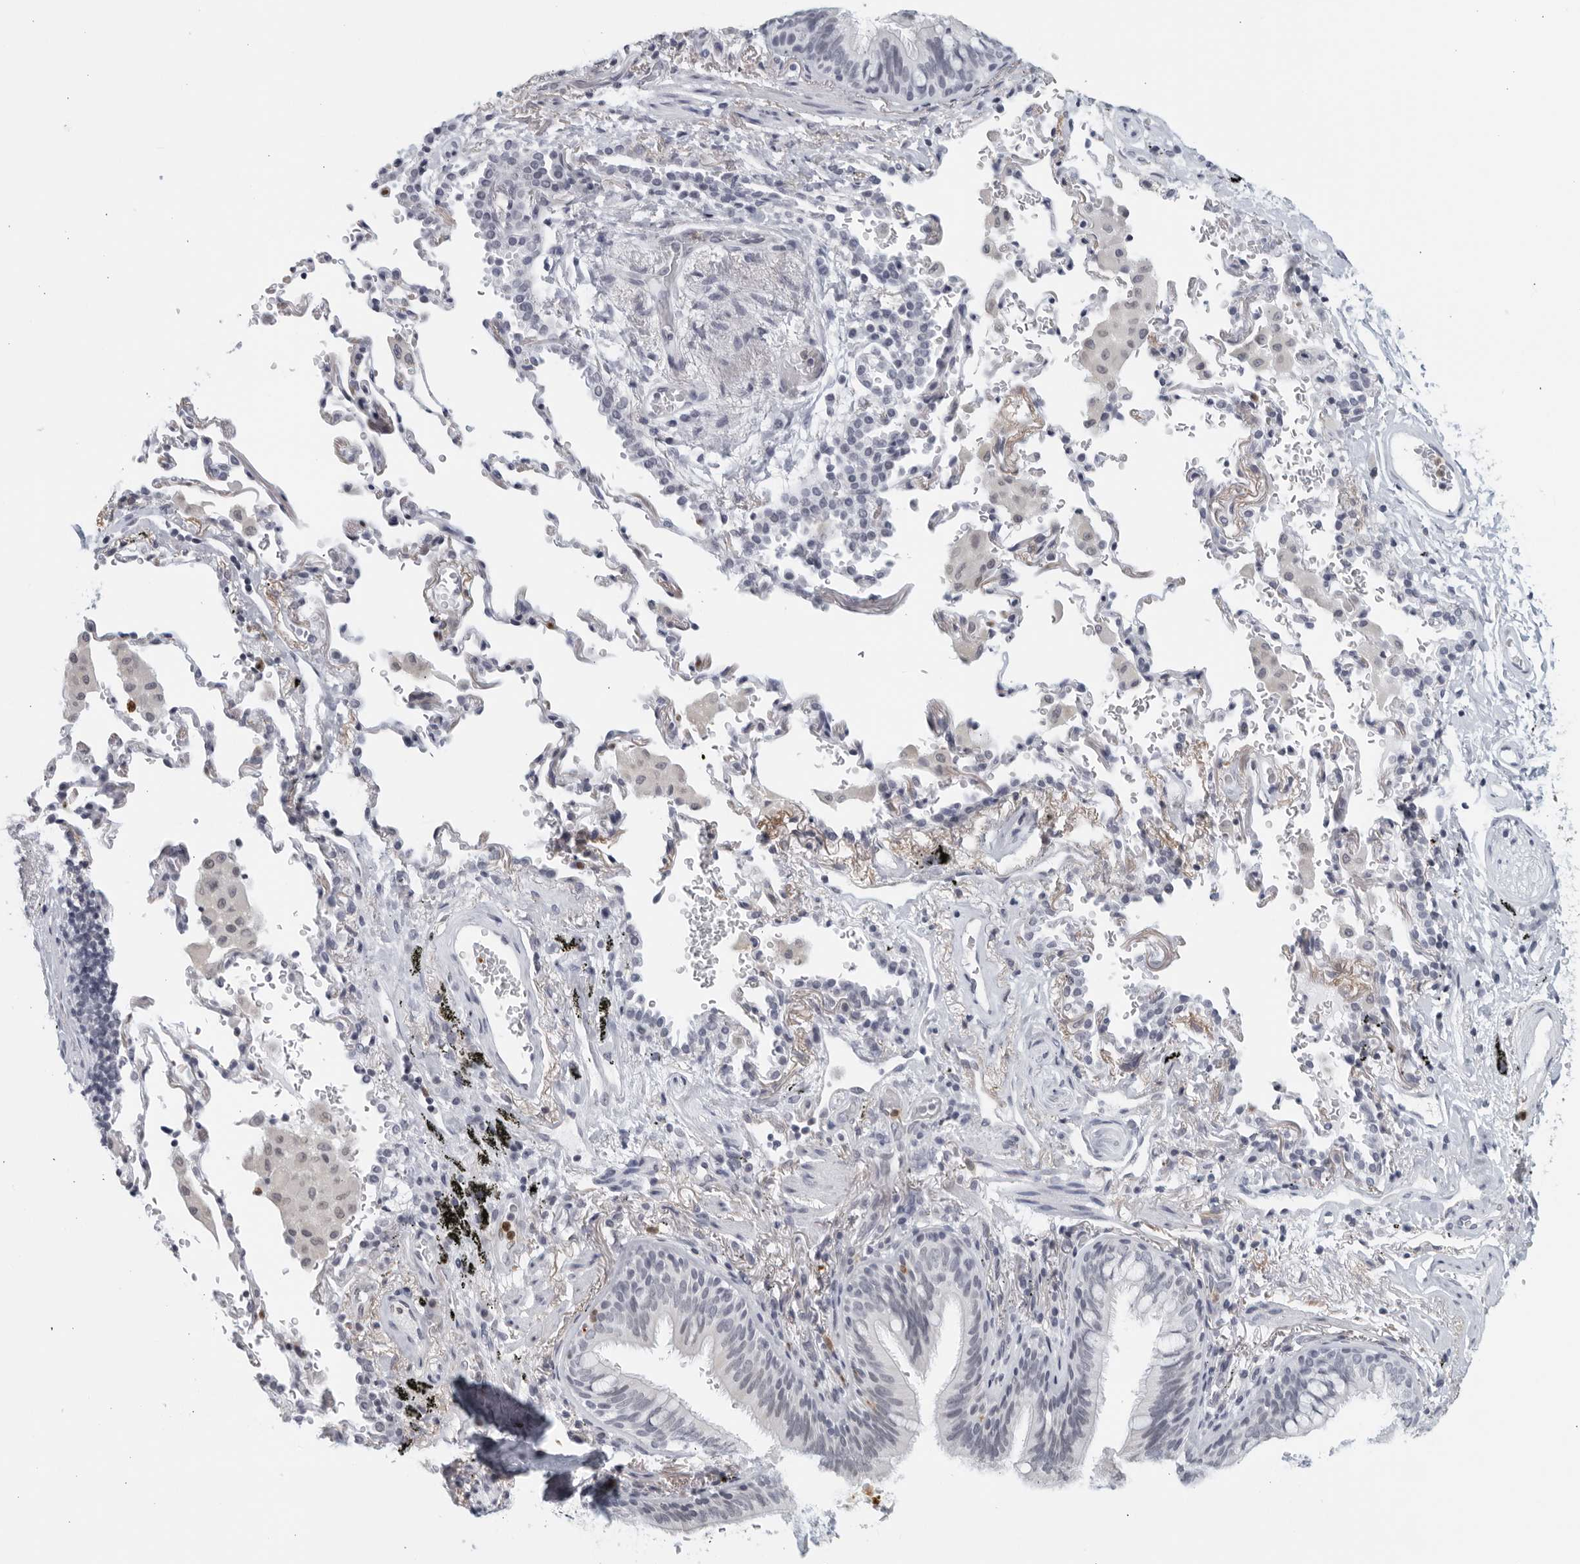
{"staining": {"intensity": "negative", "quantity": "none", "location": "none"}, "tissue": "bronchus", "cell_type": "Respiratory epithelial cells", "image_type": "normal", "snomed": [{"axis": "morphology", "description": "Normal tissue, NOS"}, {"axis": "morphology", "description": "Inflammation, NOS"}, {"axis": "topography", "description": "Bronchus"}], "caption": "Respiratory epithelial cells show no significant protein expression in benign bronchus.", "gene": "KLK7", "patient": {"sex": "male", "age": 69}}